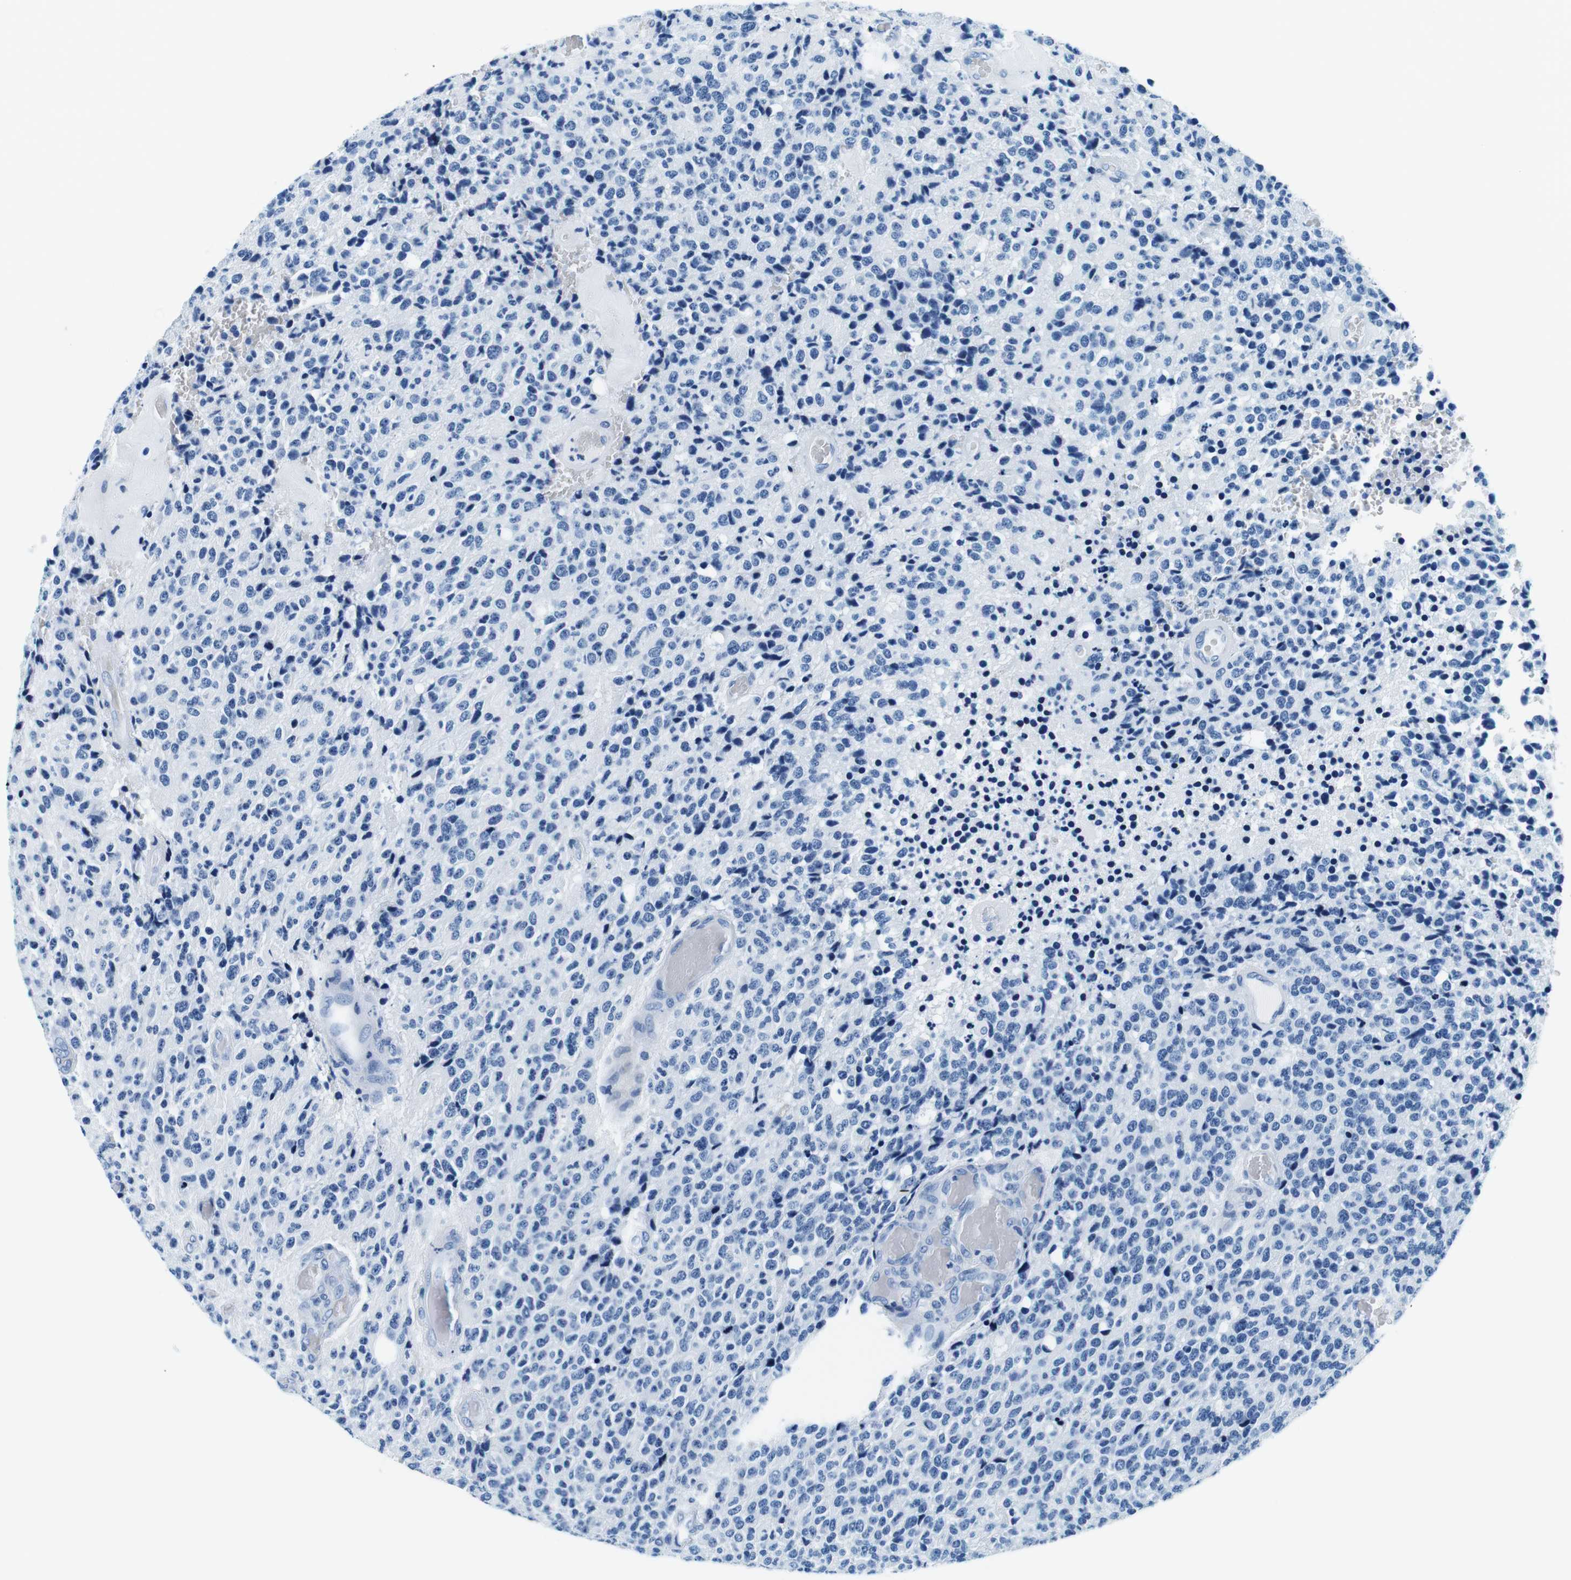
{"staining": {"intensity": "negative", "quantity": "none", "location": "none"}, "tissue": "glioma", "cell_type": "Tumor cells", "image_type": "cancer", "snomed": [{"axis": "morphology", "description": "Glioma, malignant, High grade"}, {"axis": "topography", "description": "pancreas cauda"}], "caption": "A high-resolution histopathology image shows immunohistochemistry (IHC) staining of glioma, which reveals no significant staining in tumor cells.", "gene": "ELANE", "patient": {"sex": "male", "age": 60}}